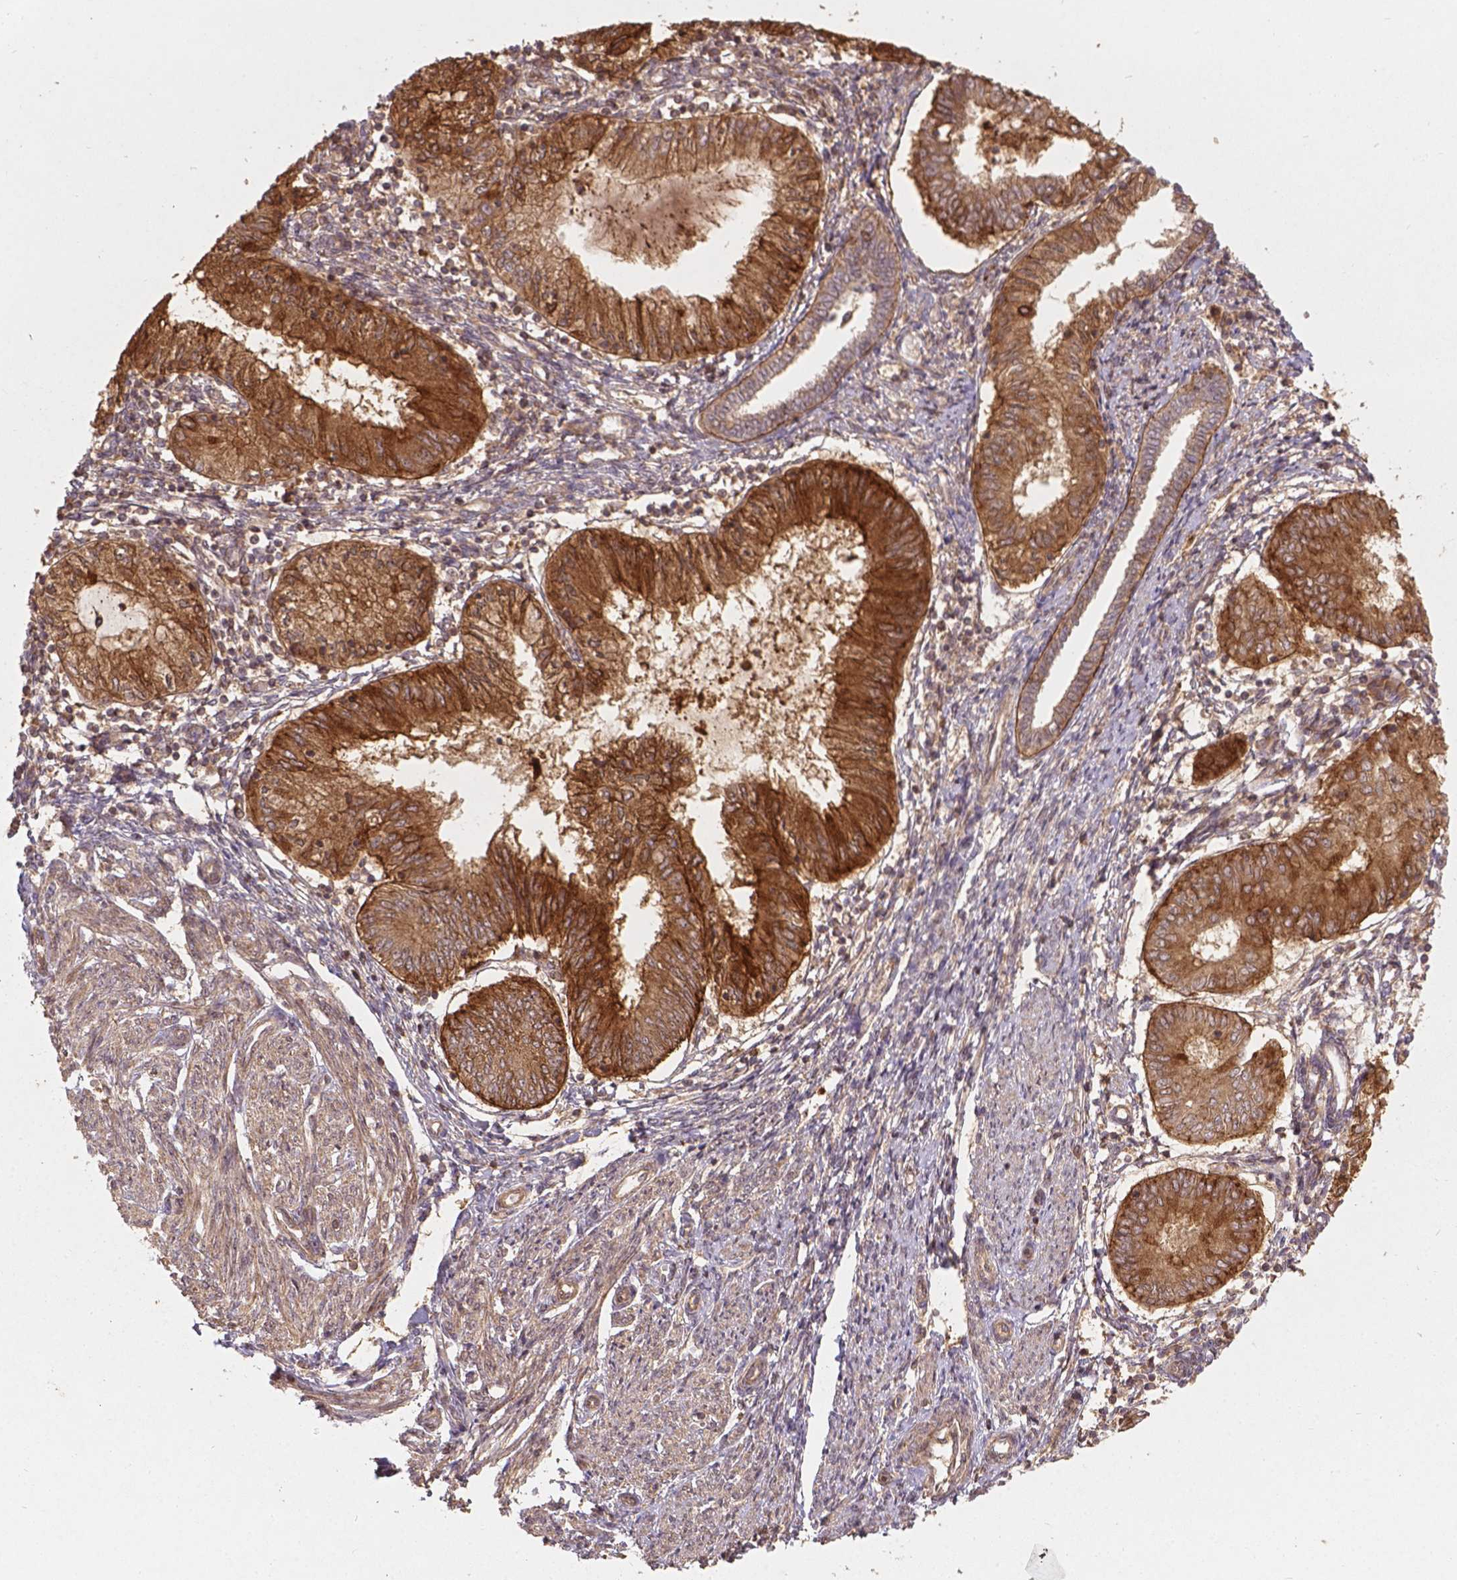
{"staining": {"intensity": "strong", "quantity": ">75%", "location": "cytoplasmic/membranous"}, "tissue": "endometrial cancer", "cell_type": "Tumor cells", "image_type": "cancer", "snomed": [{"axis": "morphology", "description": "Adenocarcinoma, NOS"}, {"axis": "topography", "description": "Endometrium"}], "caption": "Endometrial cancer stained with DAB IHC displays high levels of strong cytoplasmic/membranous positivity in about >75% of tumor cells.", "gene": "XPR1", "patient": {"sex": "female", "age": 68}}